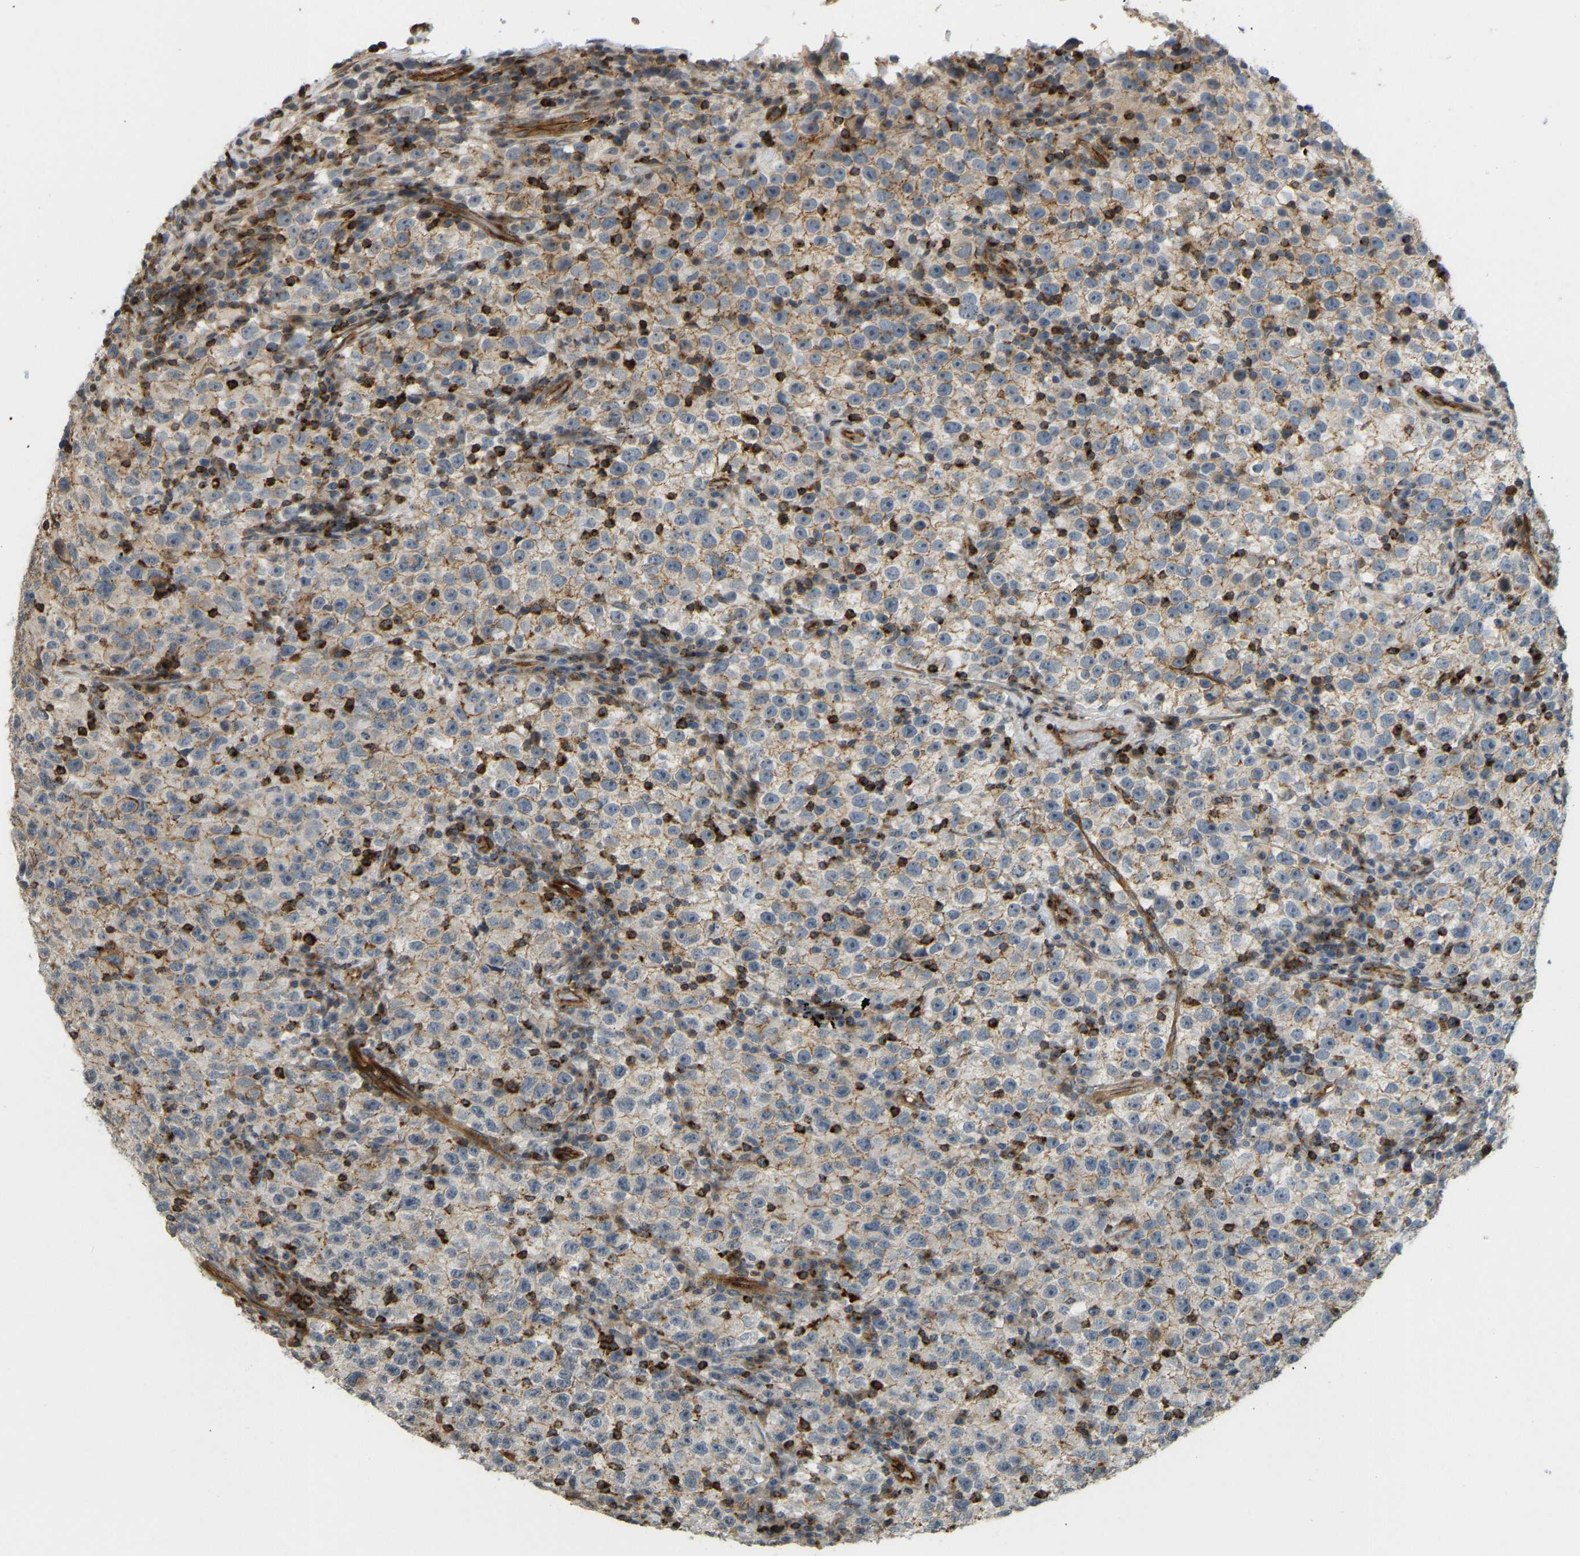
{"staining": {"intensity": "moderate", "quantity": "25%-75%", "location": "cytoplasmic/membranous"}, "tissue": "testis cancer", "cell_type": "Tumor cells", "image_type": "cancer", "snomed": [{"axis": "morphology", "description": "Seminoma, NOS"}, {"axis": "topography", "description": "Testis"}], "caption": "Tumor cells demonstrate moderate cytoplasmic/membranous positivity in approximately 25%-75% of cells in testis seminoma.", "gene": "KIAA1671", "patient": {"sex": "male", "age": 22}}